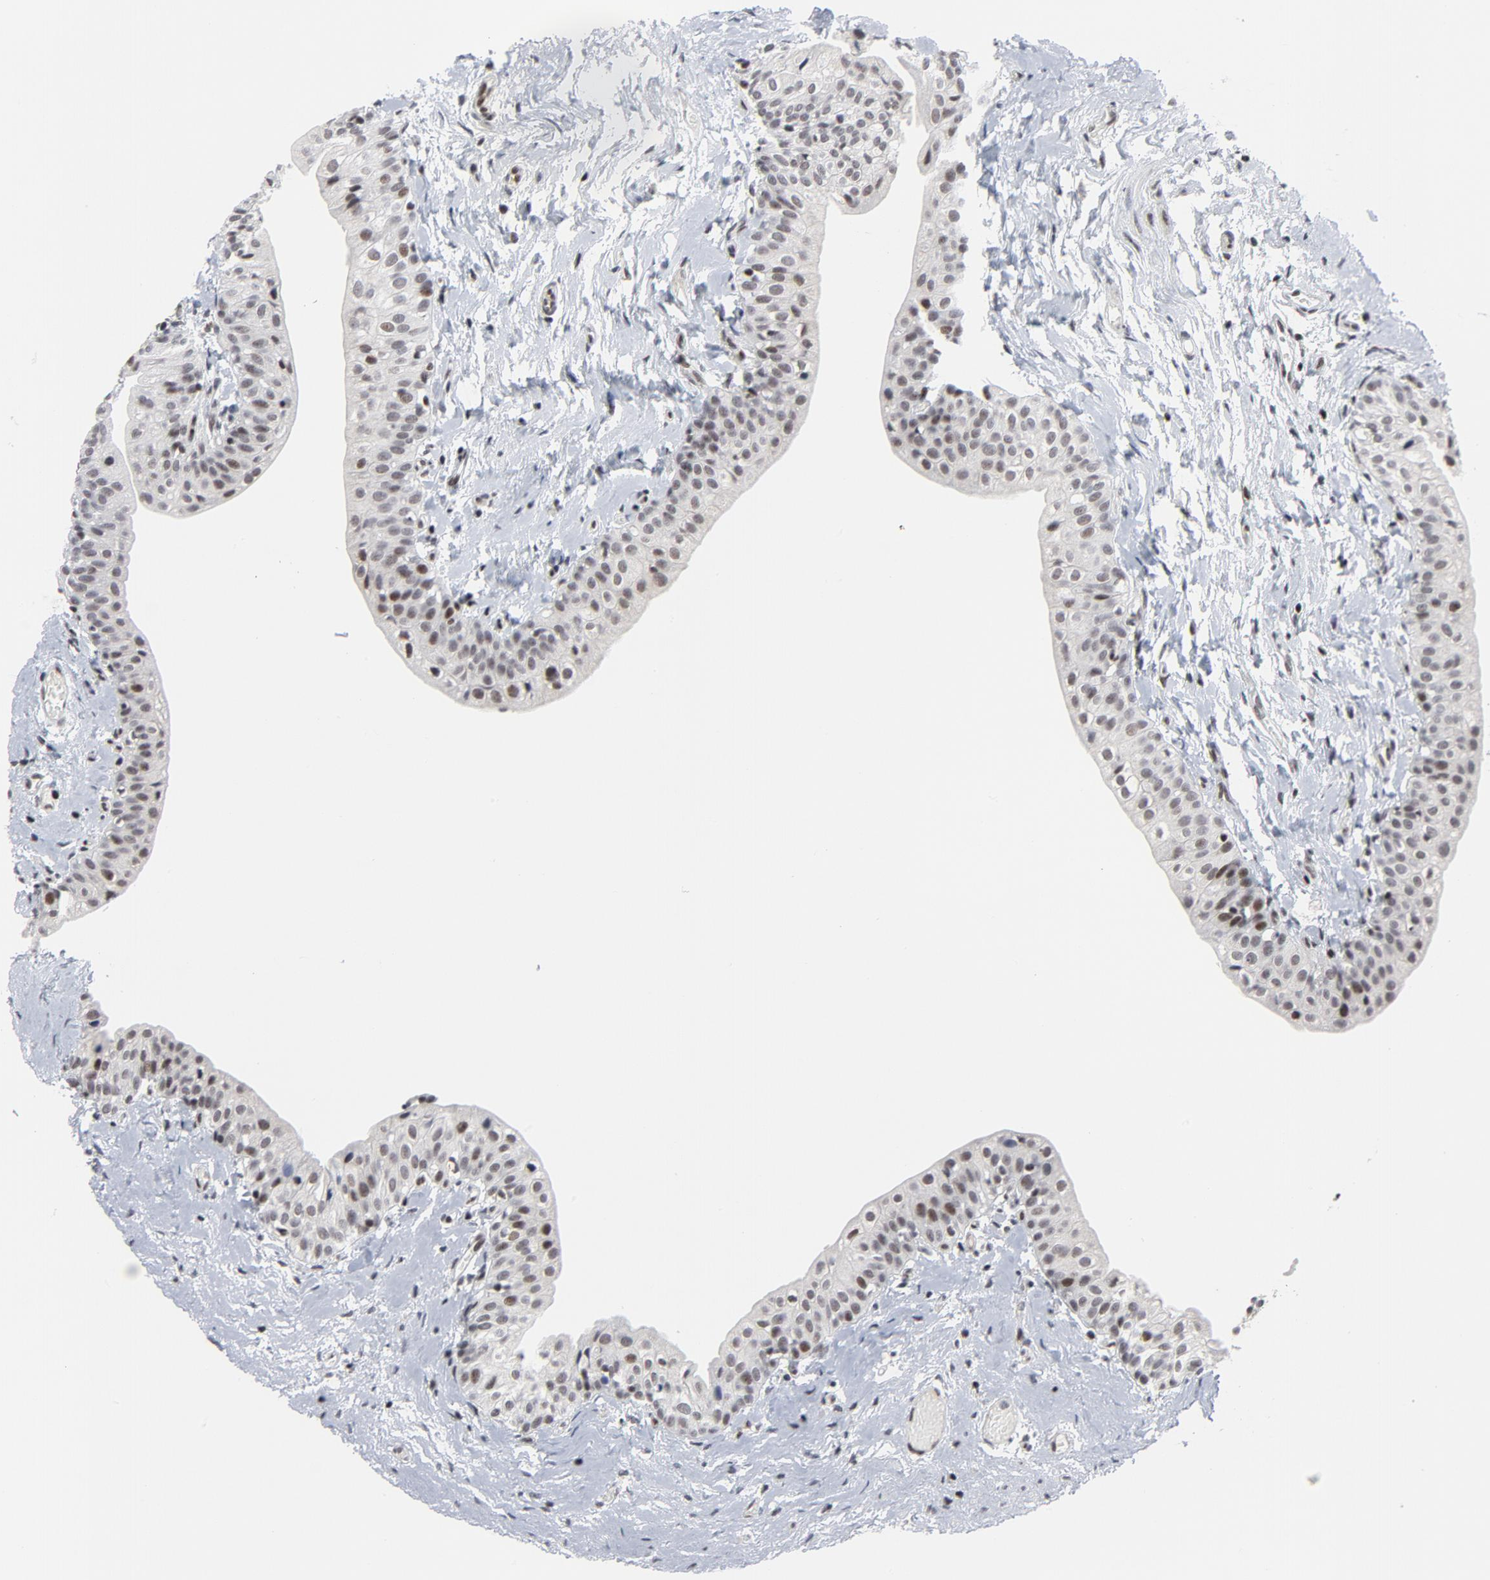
{"staining": {"intensity": "moderate", "quantity": "<25%", "location": "nuclear"}, "tissue": "urinary bladder", "cell_type": "Urothelial cells", "image_type": "normal", "snomed": [{"axis": "morphology", "description": "Normal tissue, NOS"}, {"axis": "topography", "description": "Urinary bladder"}], "caption": "DAB (3,3'-diaminobenzidine) immunohistochemical staining of benign urinary bladder reveals moderate nuclear protein staining in about <25% of urothelial cells. The staining was performed using DAB (3,3'-diaminobenzidine) to visualize the protein expression in brown, while the nuclei were stained in blue with hematoxylin (Magnification: 20x).", "gene": "GABPA", "patient": {"sex": "male", "age": 59}}